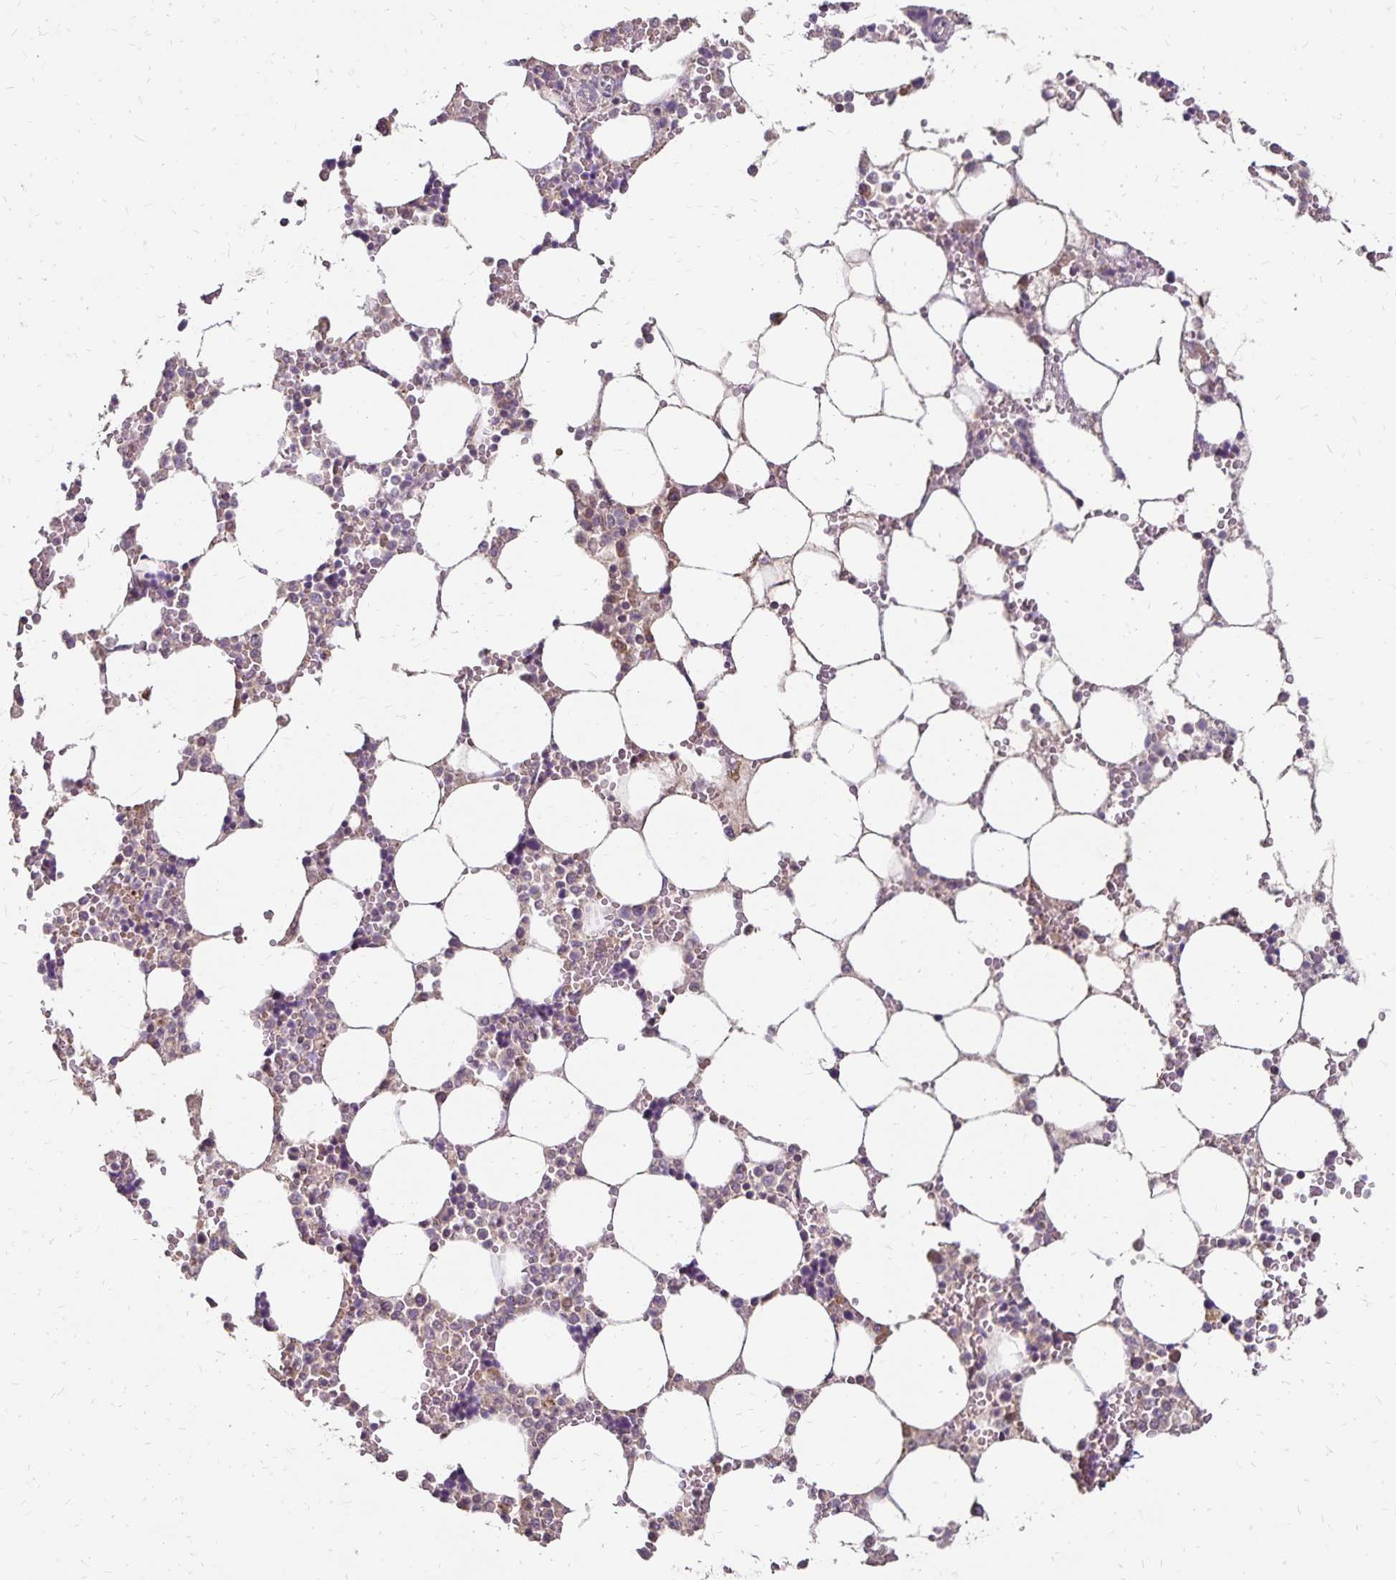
{"staining": {"intensity": "weak", "quantity": "<25%", "location": "cytoplasmic/membranous"}, "tissue": "bone marrow", "cell_type": "Hematopoietic cells", "image_type": "normal", "snomed": [{"axis": "morphology", "description": "Normal tissue, NOS"}, {"axis": "topography", "description": "Bone marrow"}], "caption": "This is a image of immunohistochemistry (IHC) staining of unremarkable bone marrow, which shows no positivity in hematopoietic cells. (DAB (3,3'-diaminobenzidine) immunohistochemistry visualized using brightfield microscopy, high magnification).", "gene": "EMC10", "patient": {"sex": "male", "age": 64}}